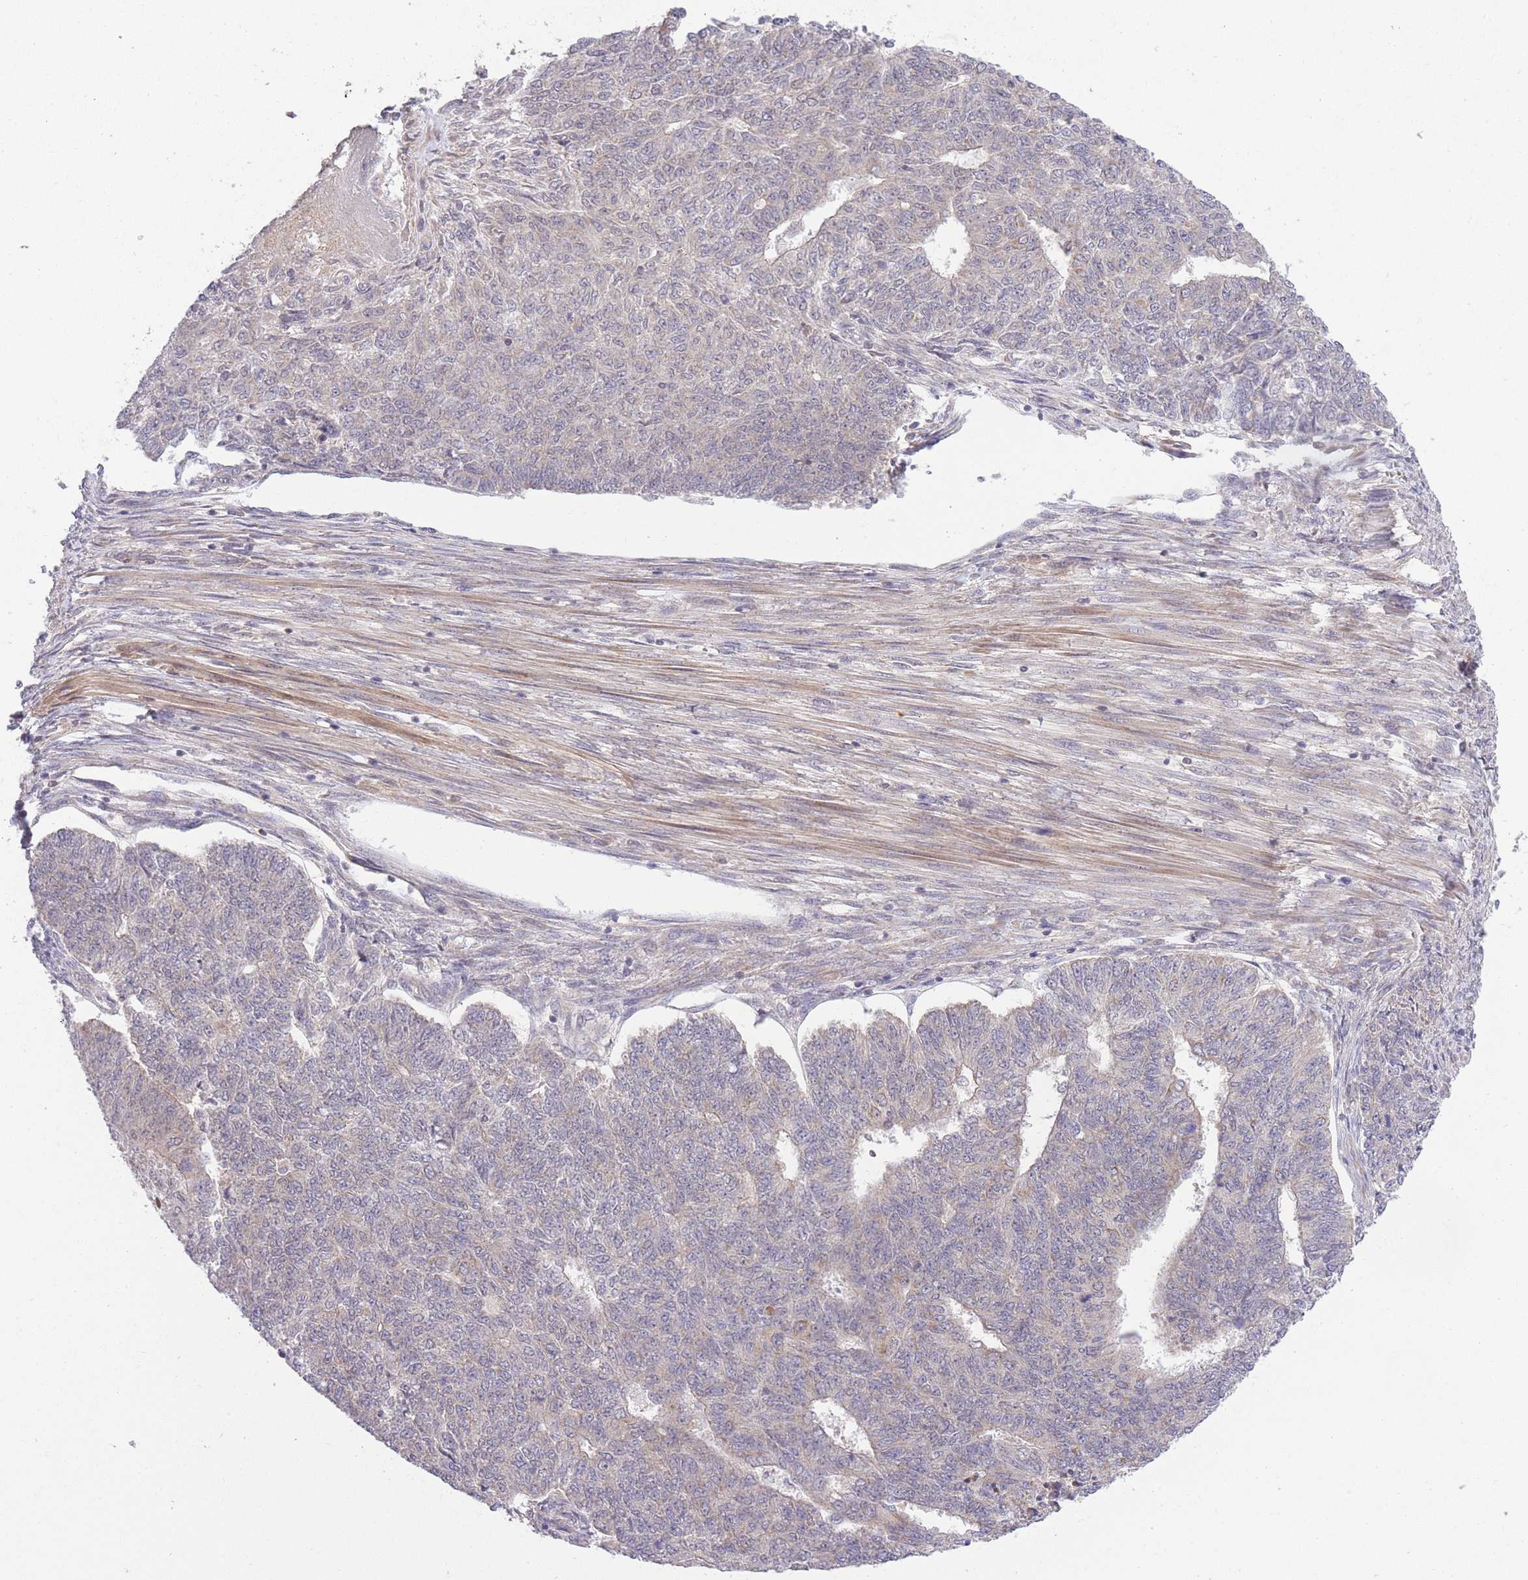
{"staining": {"intensity": "negative", "quantity": "none", "location": "none"}, "tissue": "endometrial cancer", "cell_type": "Tumor cells", "image_type": "cancer", "snomed": [{"axis": "morphology", "description": "Adenocarcinoma, NOS"}, {"axis": "topography", "description": "Endometrium"}], "caption": "An IHC micrograph of endometrial cancer is shown. There is no staining in tumor cells of endometrial cancer. (Immunohistochemistry, brightfield microscopy, high magnification).", "gene": "ELOA2", "patient": {"sex": "female", "age": 32}}